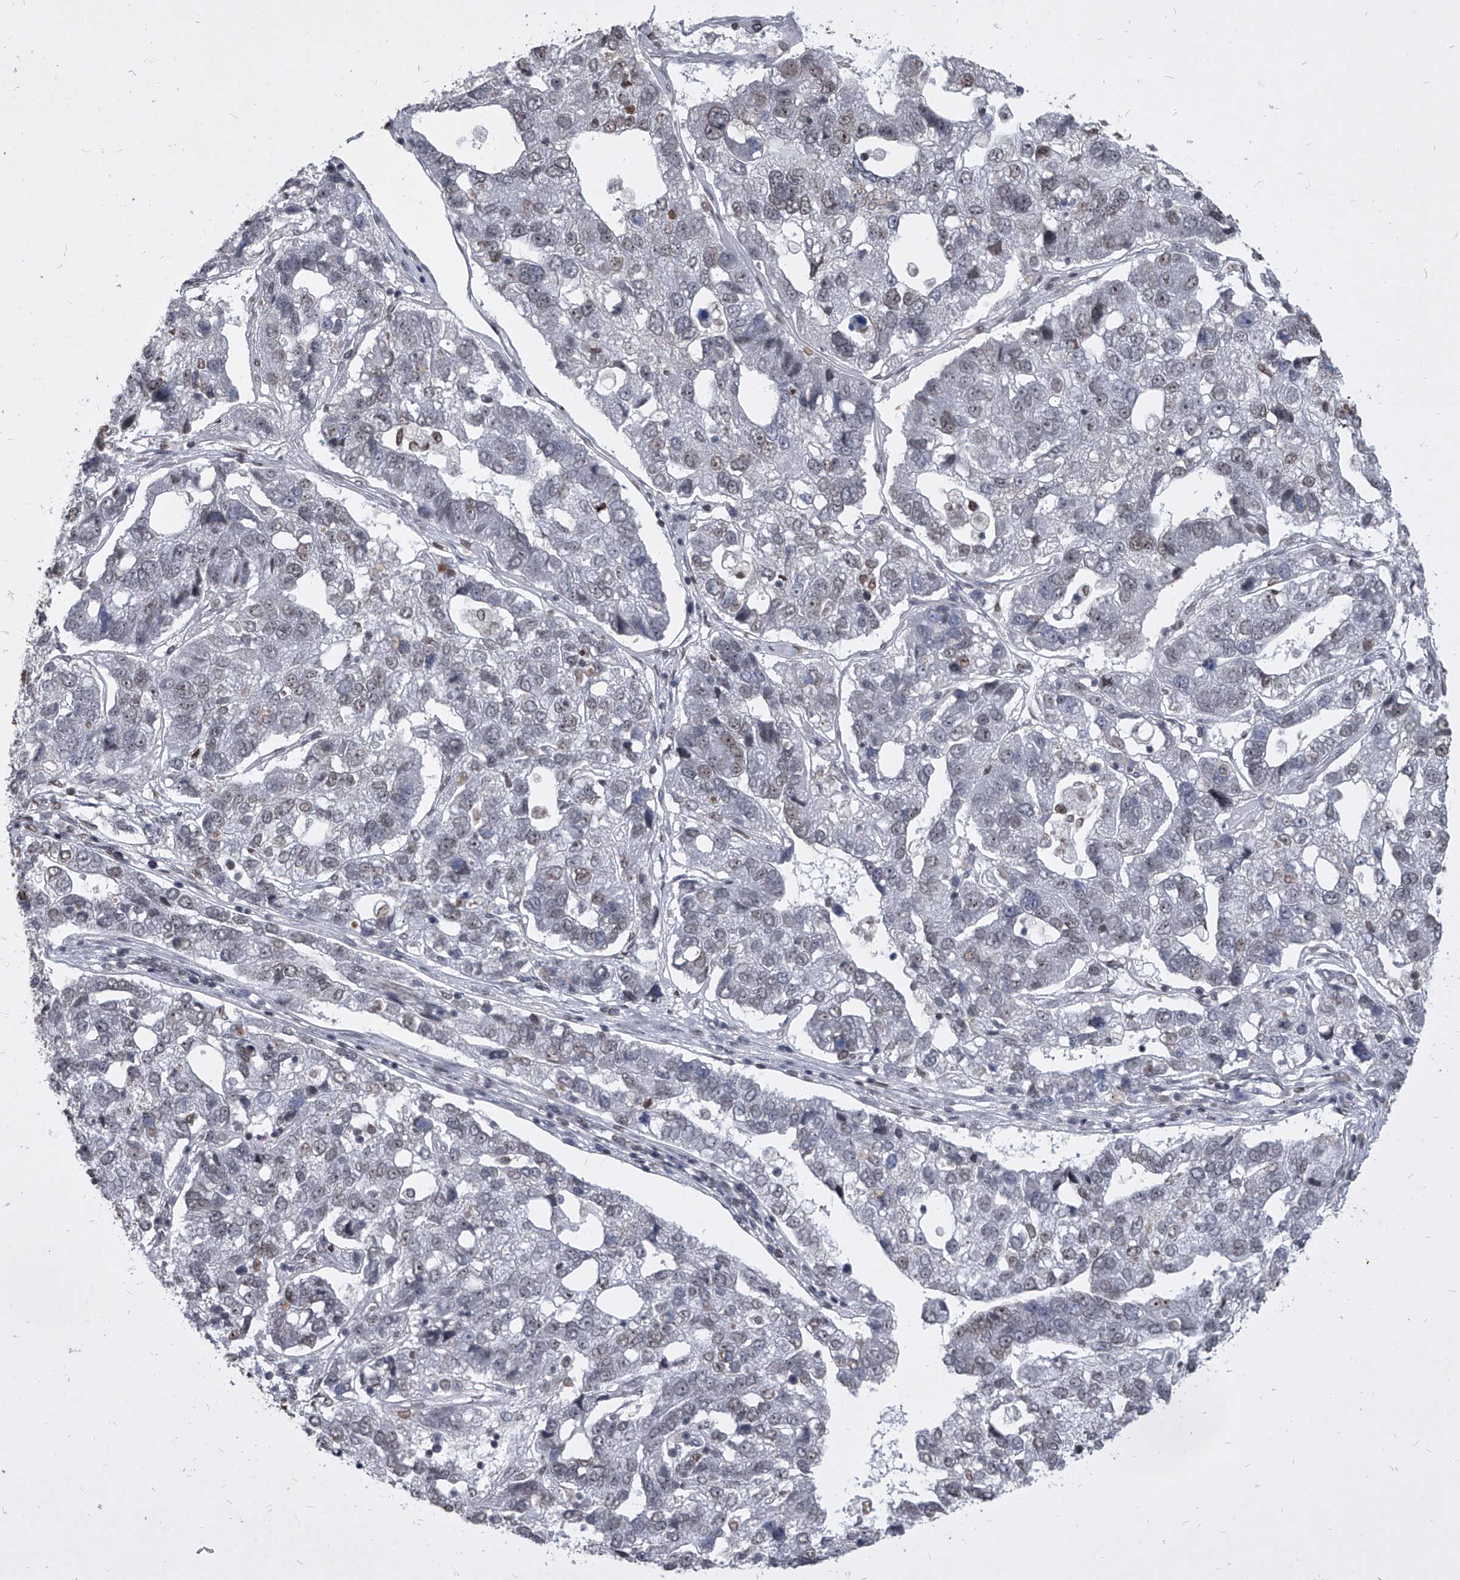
{"staining": {"intensity": "weak", "quantity": "<25%", "location": "nuclear"}, "tissue": "pancreatic cancer", "cell_type": "Tumor cells", "image_type": "cancer", "snomed": [{"axis": "morphology", "description": "Adenocarcinoma, NOS"}, {"axis": "topography", "description": "Pancreas"}], "caption": "Immunohistochemical staining of human adenocarcinoma (pancreatic) exhibits no significant positivity in tumor cells.", "gene": "PPIL4", "patient": {"sex": "female", "age": 61}}